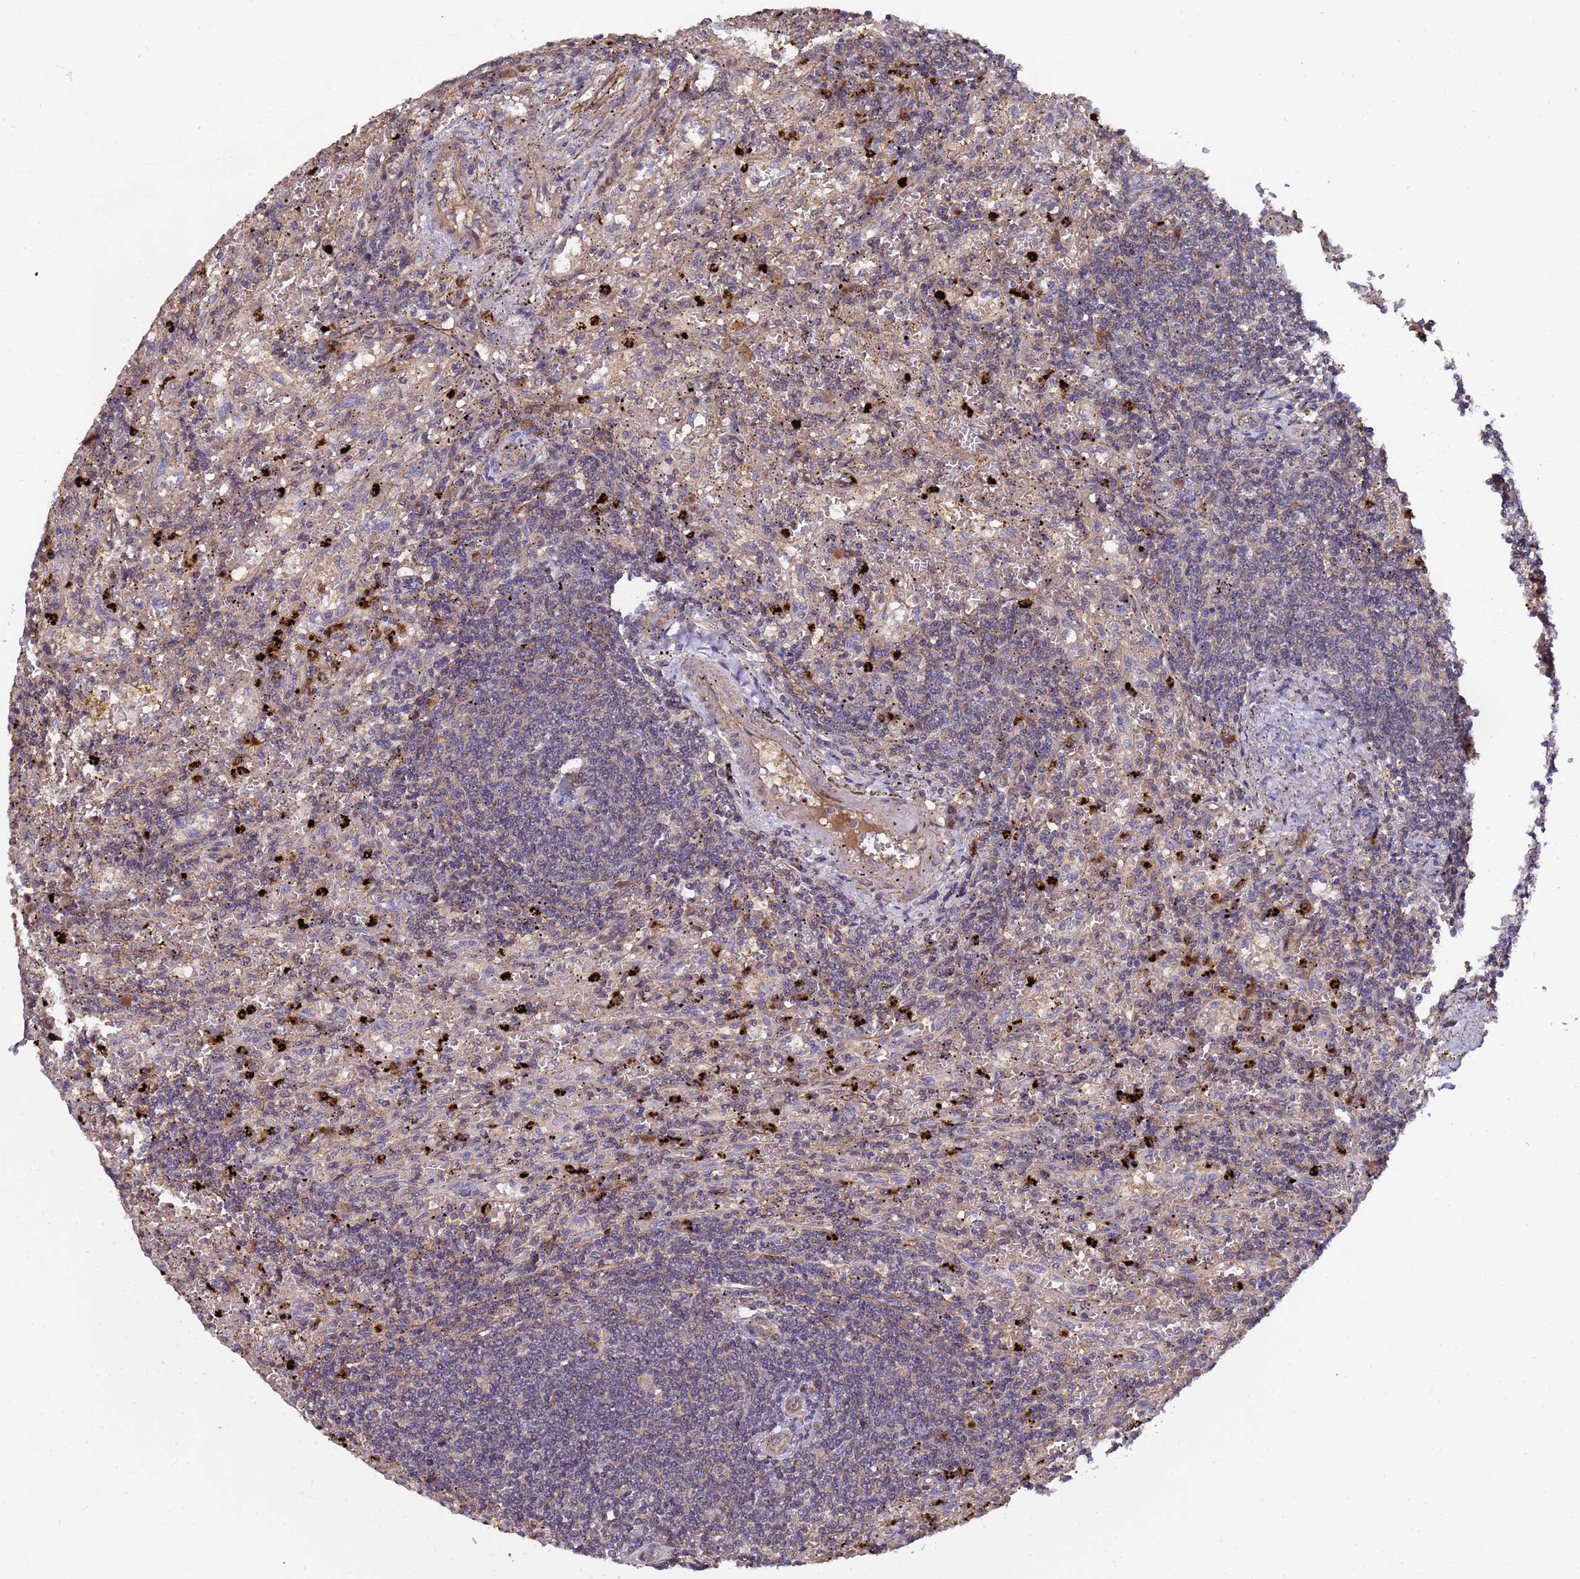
{"staining": {"intensity": "negative", "quantity": "none", "location": "none"}, "tissue": "lymphoma", "cell_type": "Tumor cells", "image_type": "cancer", "snomed": [{"axis": "morphology", "description": "Malignant lymphoma, non-Hodgkin's type, Low grade"}, {"axis": "topography", "description": "Spleen"}], "caption": "A high-resolution image shows immunohistochemistry (IHC) staining of malignant lymphoma, non-Hodgkin's type (low-grade), which displays no significant expression in tumor cells.", "gene": "GSTCD", "patient": {"sex": "male", "age": 76}}